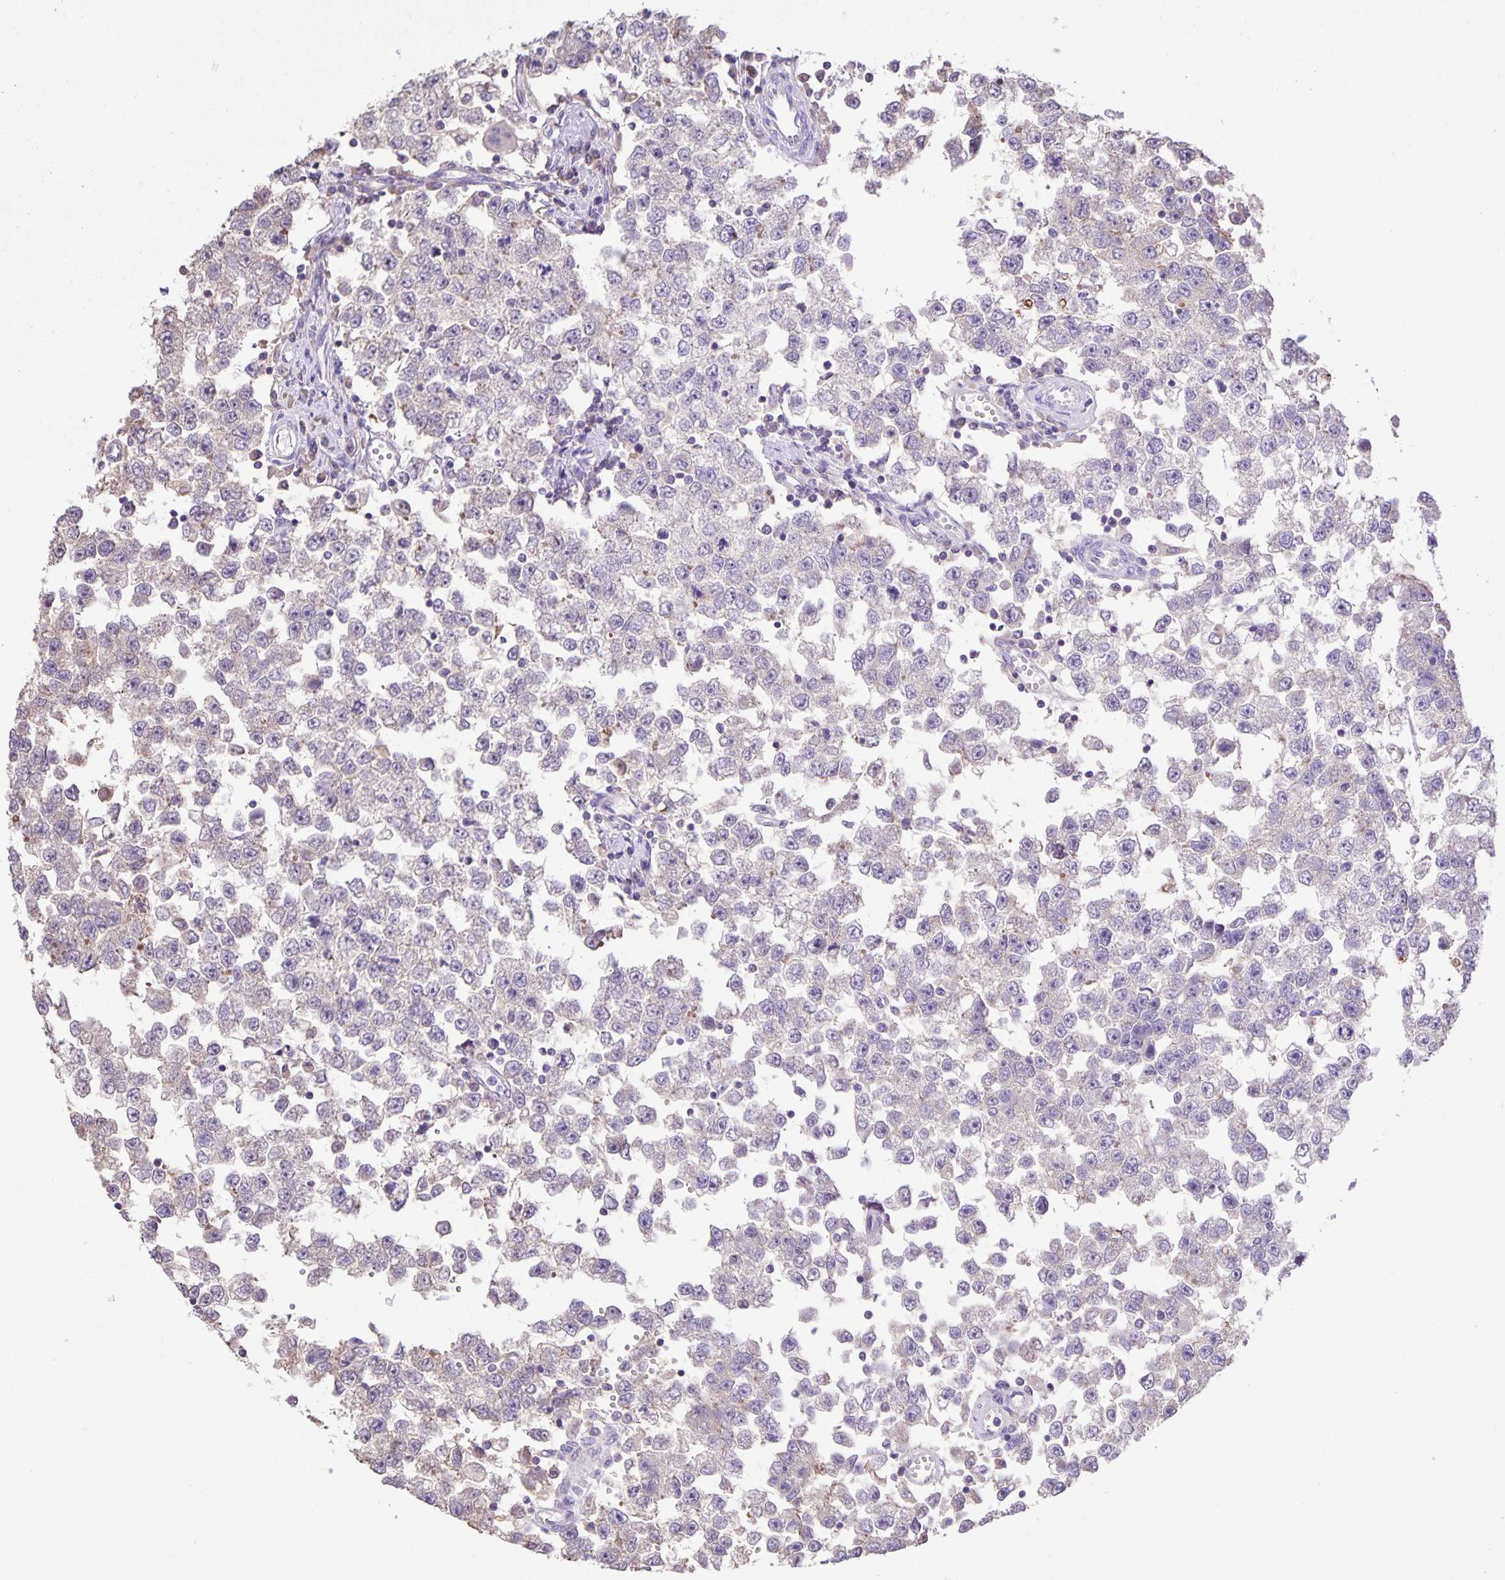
{"staining": {"intensity": "negative", "quantity": "none", "location": "none"}, "tissue": "testis cancer", "cell_type": "Tumor cells", "image_type": "cancer", "snomed": [{"axis": "morphology", "description": "Seminoma, NOS"}, {"axis": "topography", "description": "Testis"}], "caption": "Testis seminoma stained for a protein using immunohistochemistry exhibits no staining tumor cells.", "gene": "ONECUT2", "patient": {"sex": "male", "age": 34}}